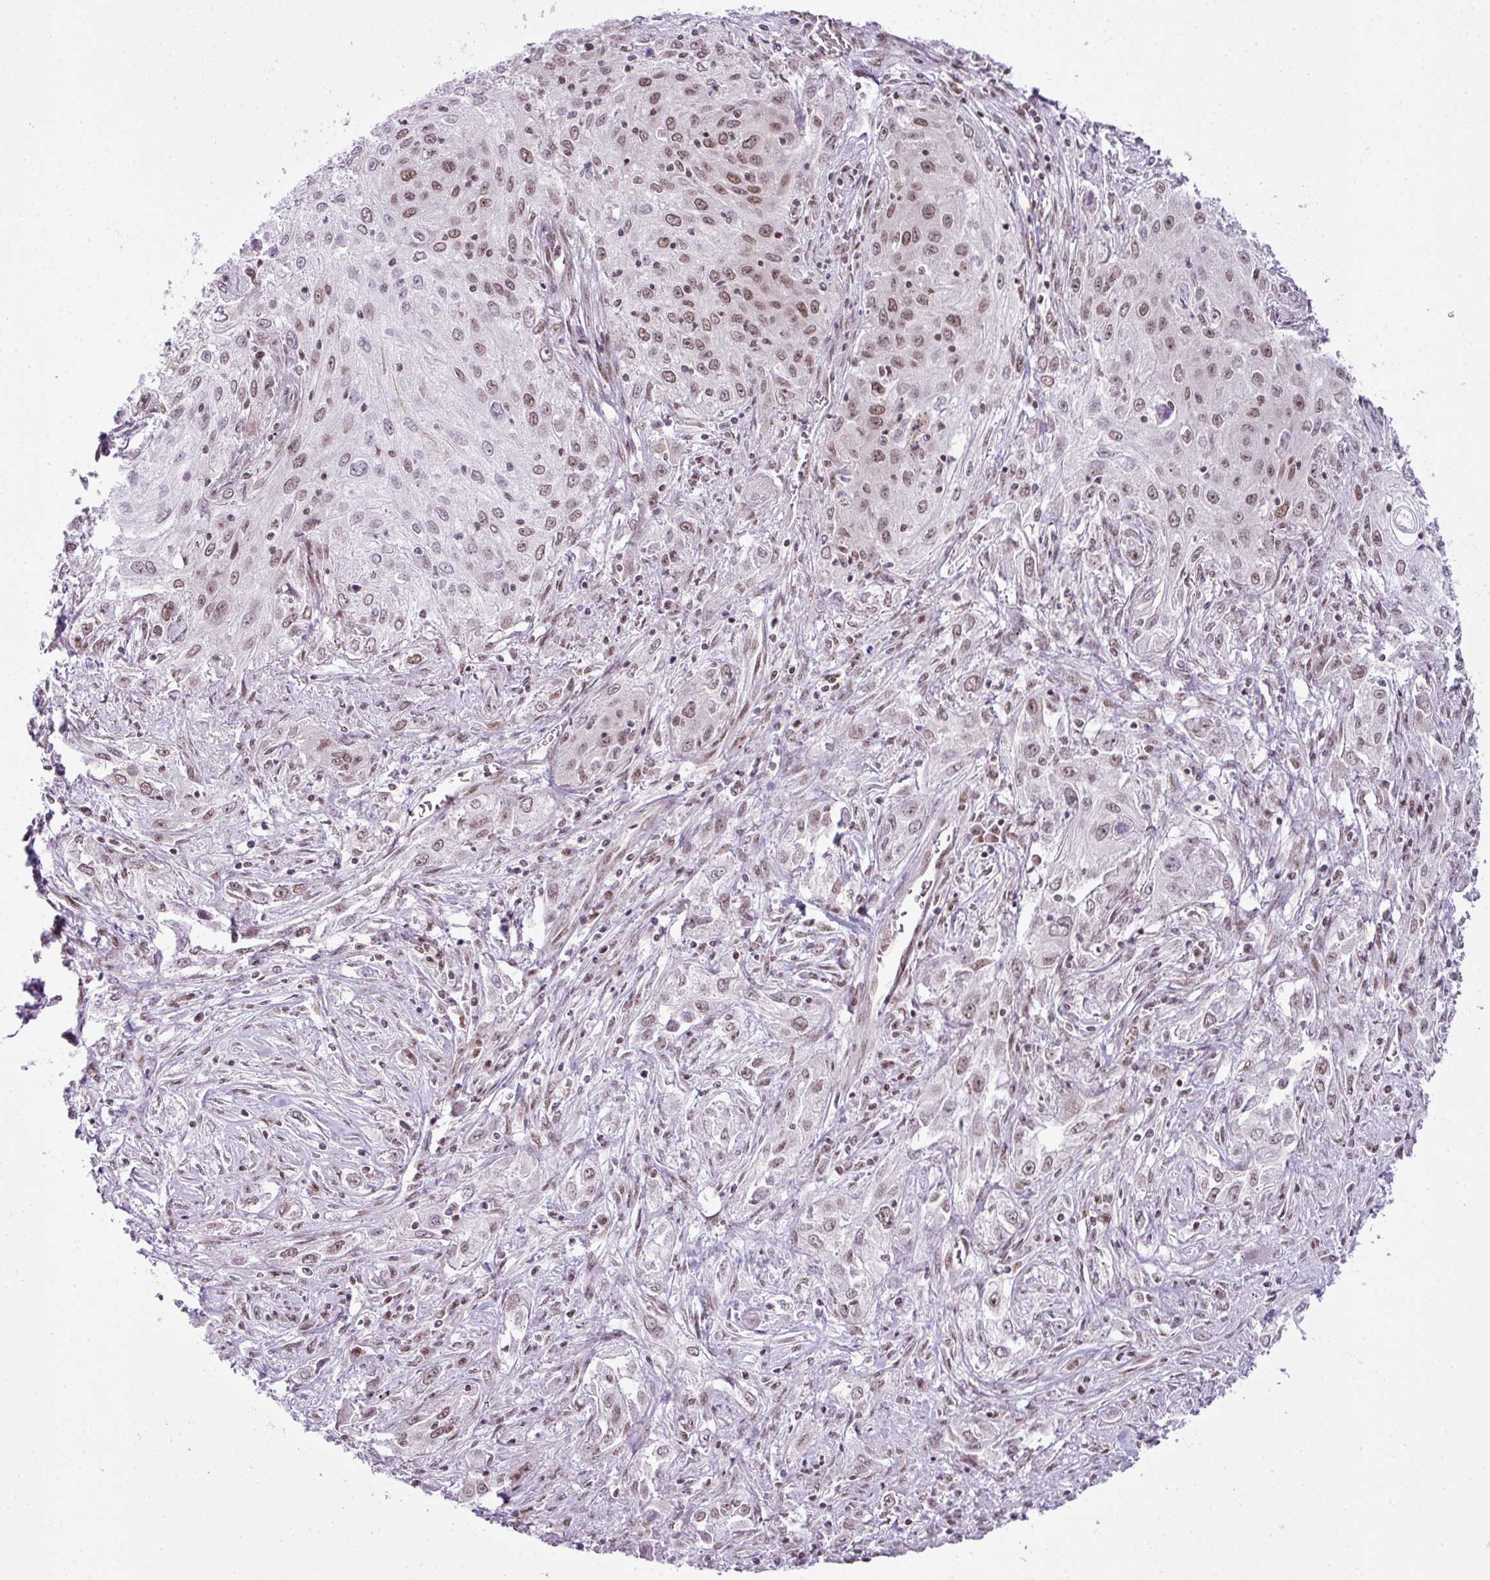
{"staining": {"intensity": "moderate", "quantity": "25%-75%", "location": "nuclear"}, "tissue": "lung cancer", "cell_type": "Tumor cells", "image_type": "cancer", "snomed": [{"axis": "morphology", "description": "Squamous cell carcinoma, NOS"}, {"axis": "topography", "description": "Lung"}], "caption": "Squamous cell carcinoma (lung) tissue exhibits moderate nuclear staining in about 25%-75% of tumor cells", "gene": "ARL6IP4", "patient": {"sex": "female", "age": 69}}